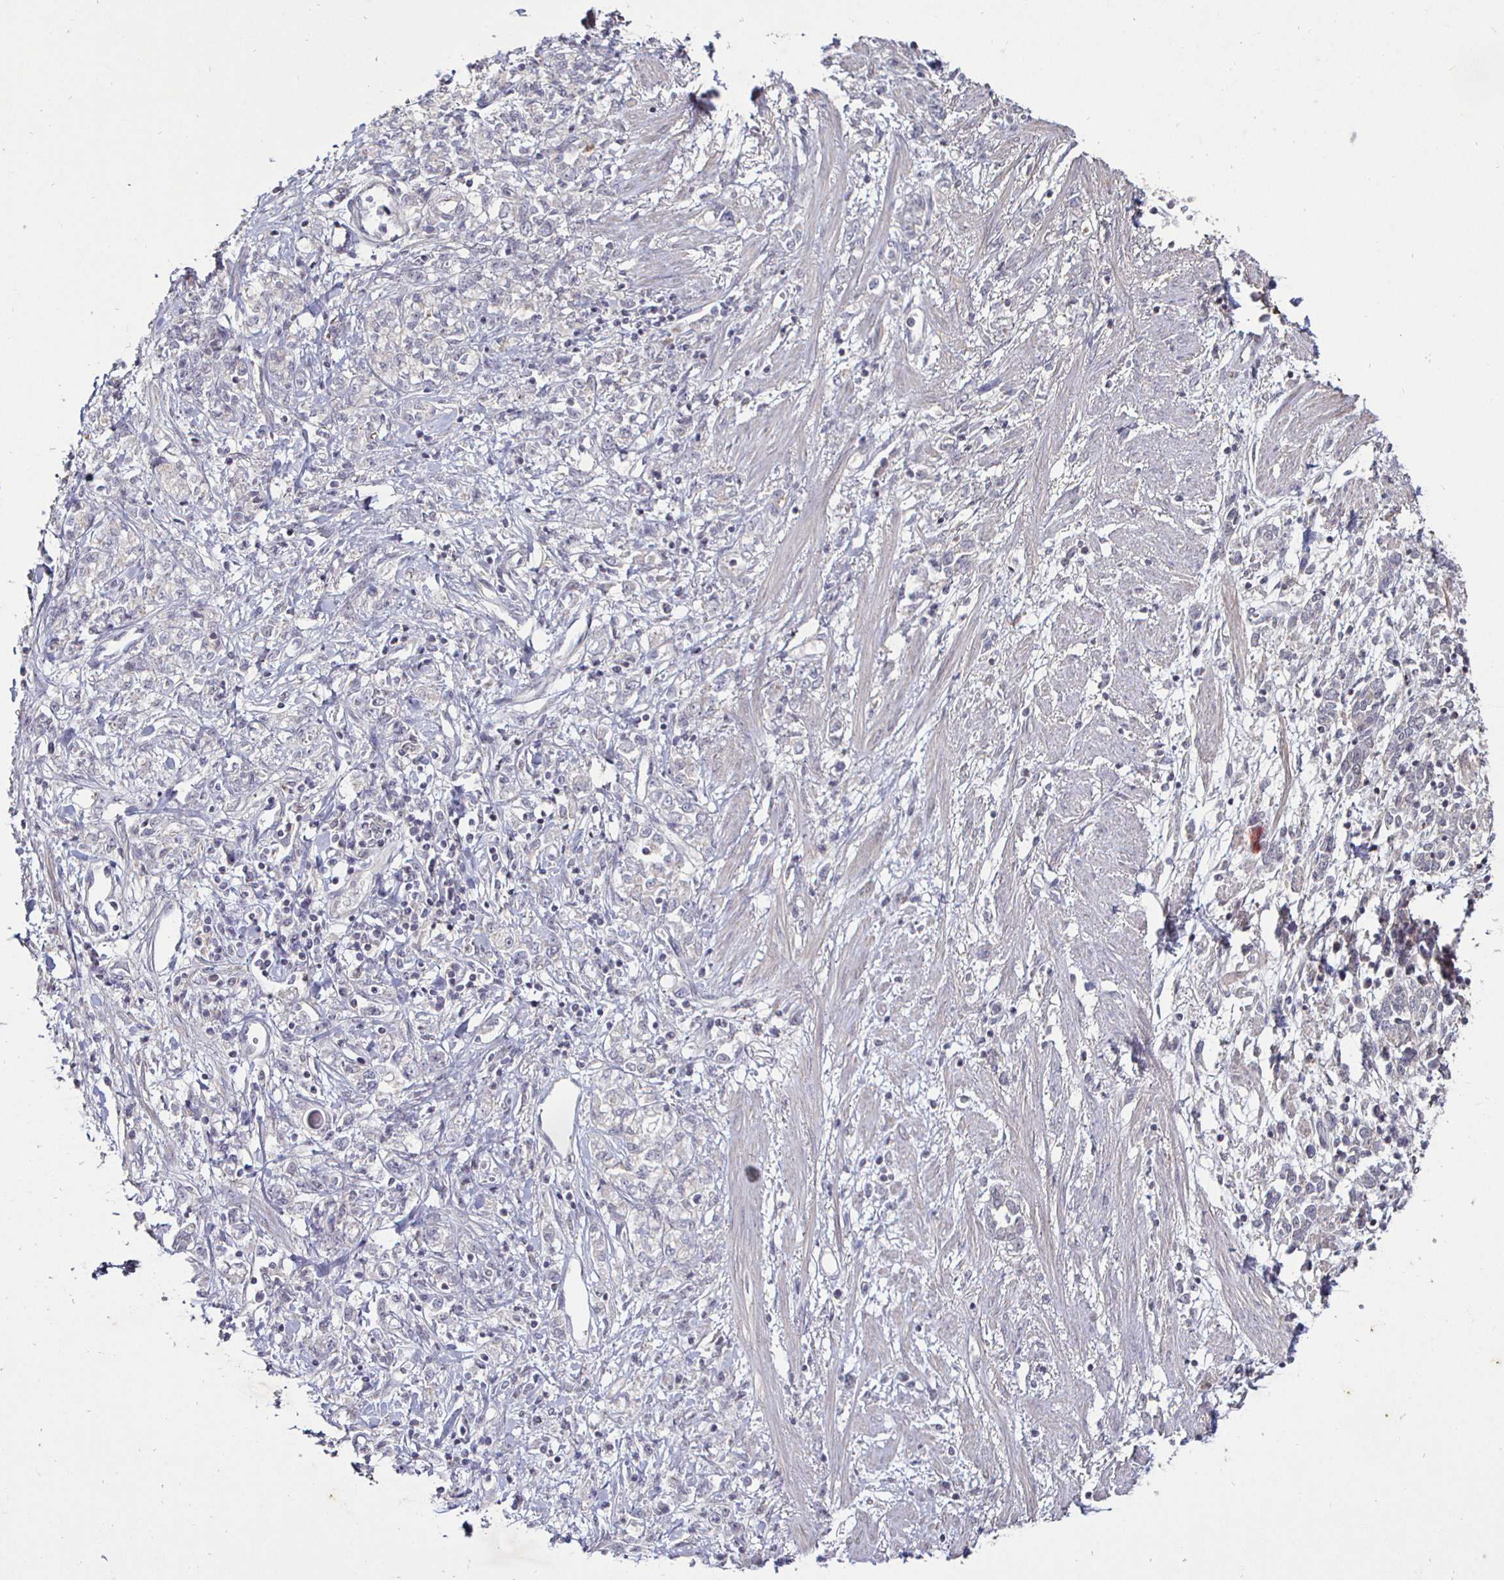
{"staining": {"intensity": "negative", "quantity": "none", "location": "none"}, "tissue": "stomach cancer", "cell_type": "Tumor cells", "image_type": "cancer", "snomed": [{"axis": "morphology", "description": "Adenocarcinoma, NOS"}, {"axis": "topography", "description": "Stomach"}], "caption": "Immunohistochemical staining of stomach cancer (adenocarcinoma) displays no significant positivity in tumor cells.", "gene": "MLH1", "patient": {"sex": "female", "age": 76}}